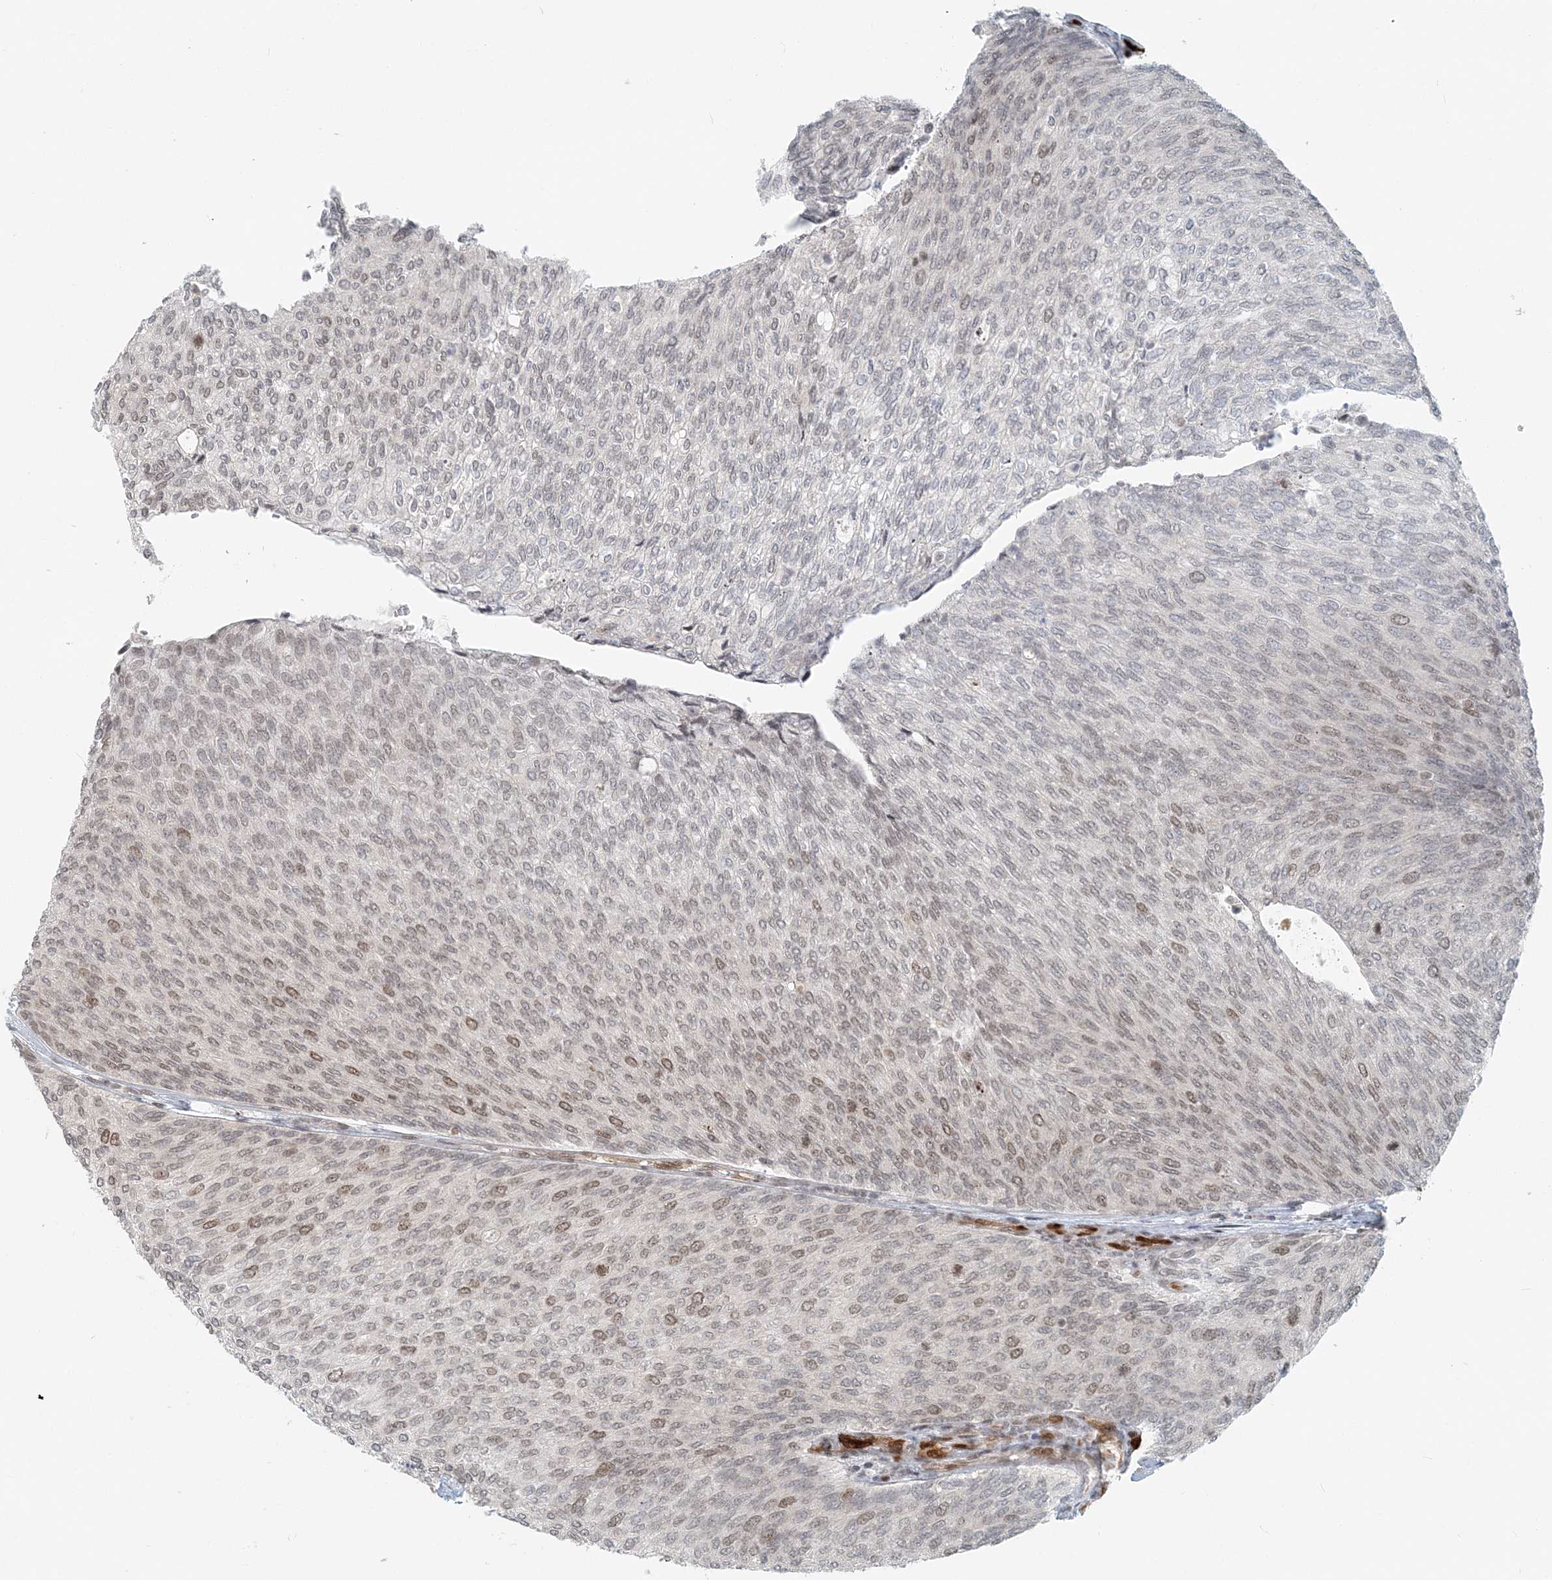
{"staining": {"intensity": "moderate", "quantity": "<25%", "location": "nuclear"}, "tissue": "urothelial cancer", "cell_type": "Tumor cells", "image_type": "cancer", "snomed": [{"axis": "morphology", "description": "Urothelial carcinoma, Low grade"}, {"axis": "topography", "description": "Urinary bladder"}], "caption": "Protein analysis of low-grade urothelial carcinoma tissue reveals moderate nuclear positivity in approximately <25% of tumor cells.", "gene": "BAZ1B", "patient": {"sex": "female", "age": 79}}